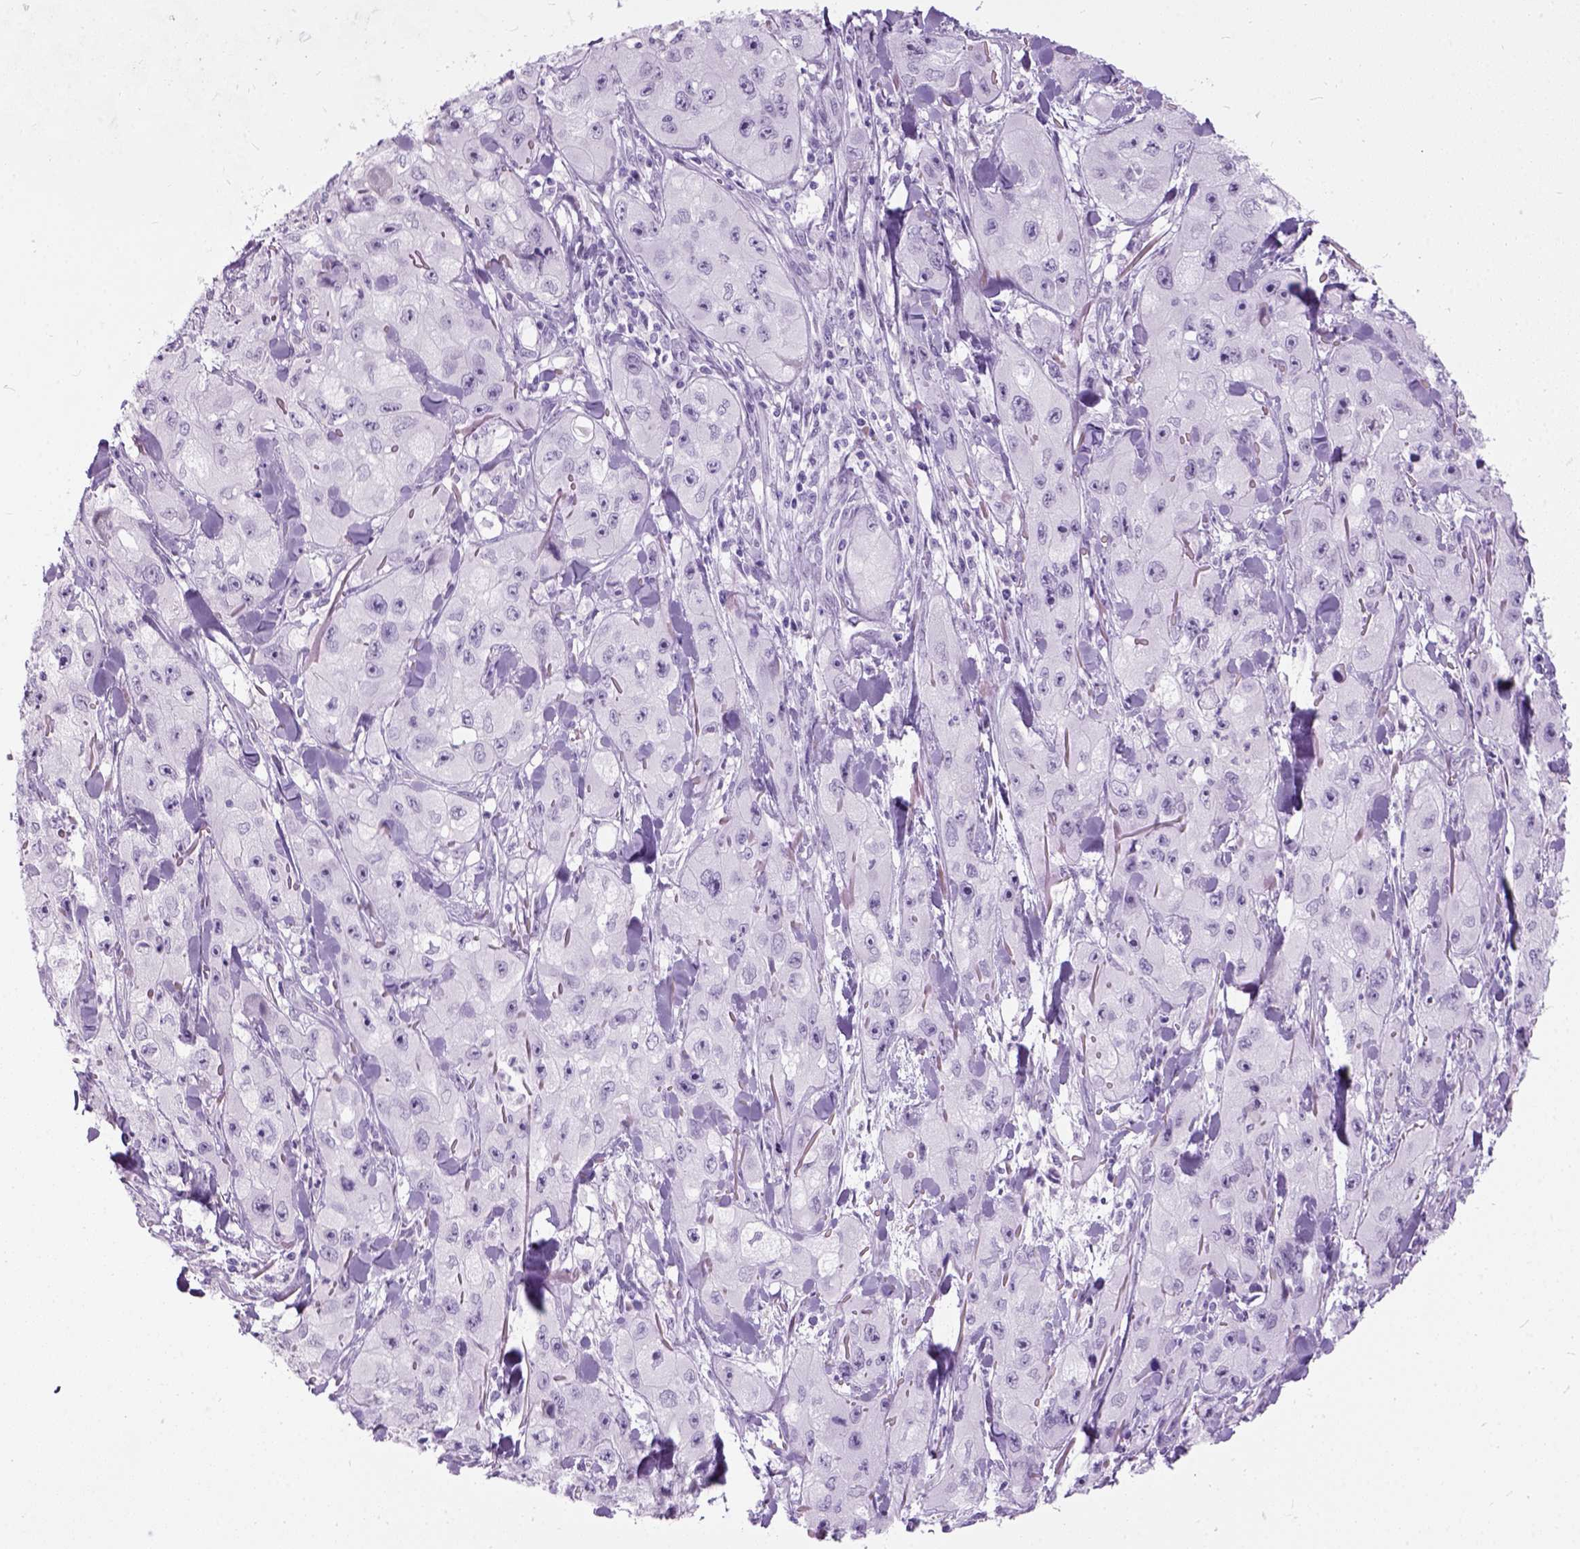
{"staining": {"intensity": "negative", "quantity": "none", "location": "none"}, "tissue": "skin cancer", "cell_type": "Tumor cells", "image_type": "cancer", "snomed": [{"axis": "morphology", "description": "Squamous cell carcinoma, NOS"}, {"axis": "topography", "description": "Skin"}, {"axis": "topography", "description": "Subcutis"}], "caption": "Skin cancer (squamous cell carcinoma) was stained to show a protein in brown. There is no significant positivity in tumor cells.", "gene": "AXDND1", "patient": {"sex": "male", "age": 73}}